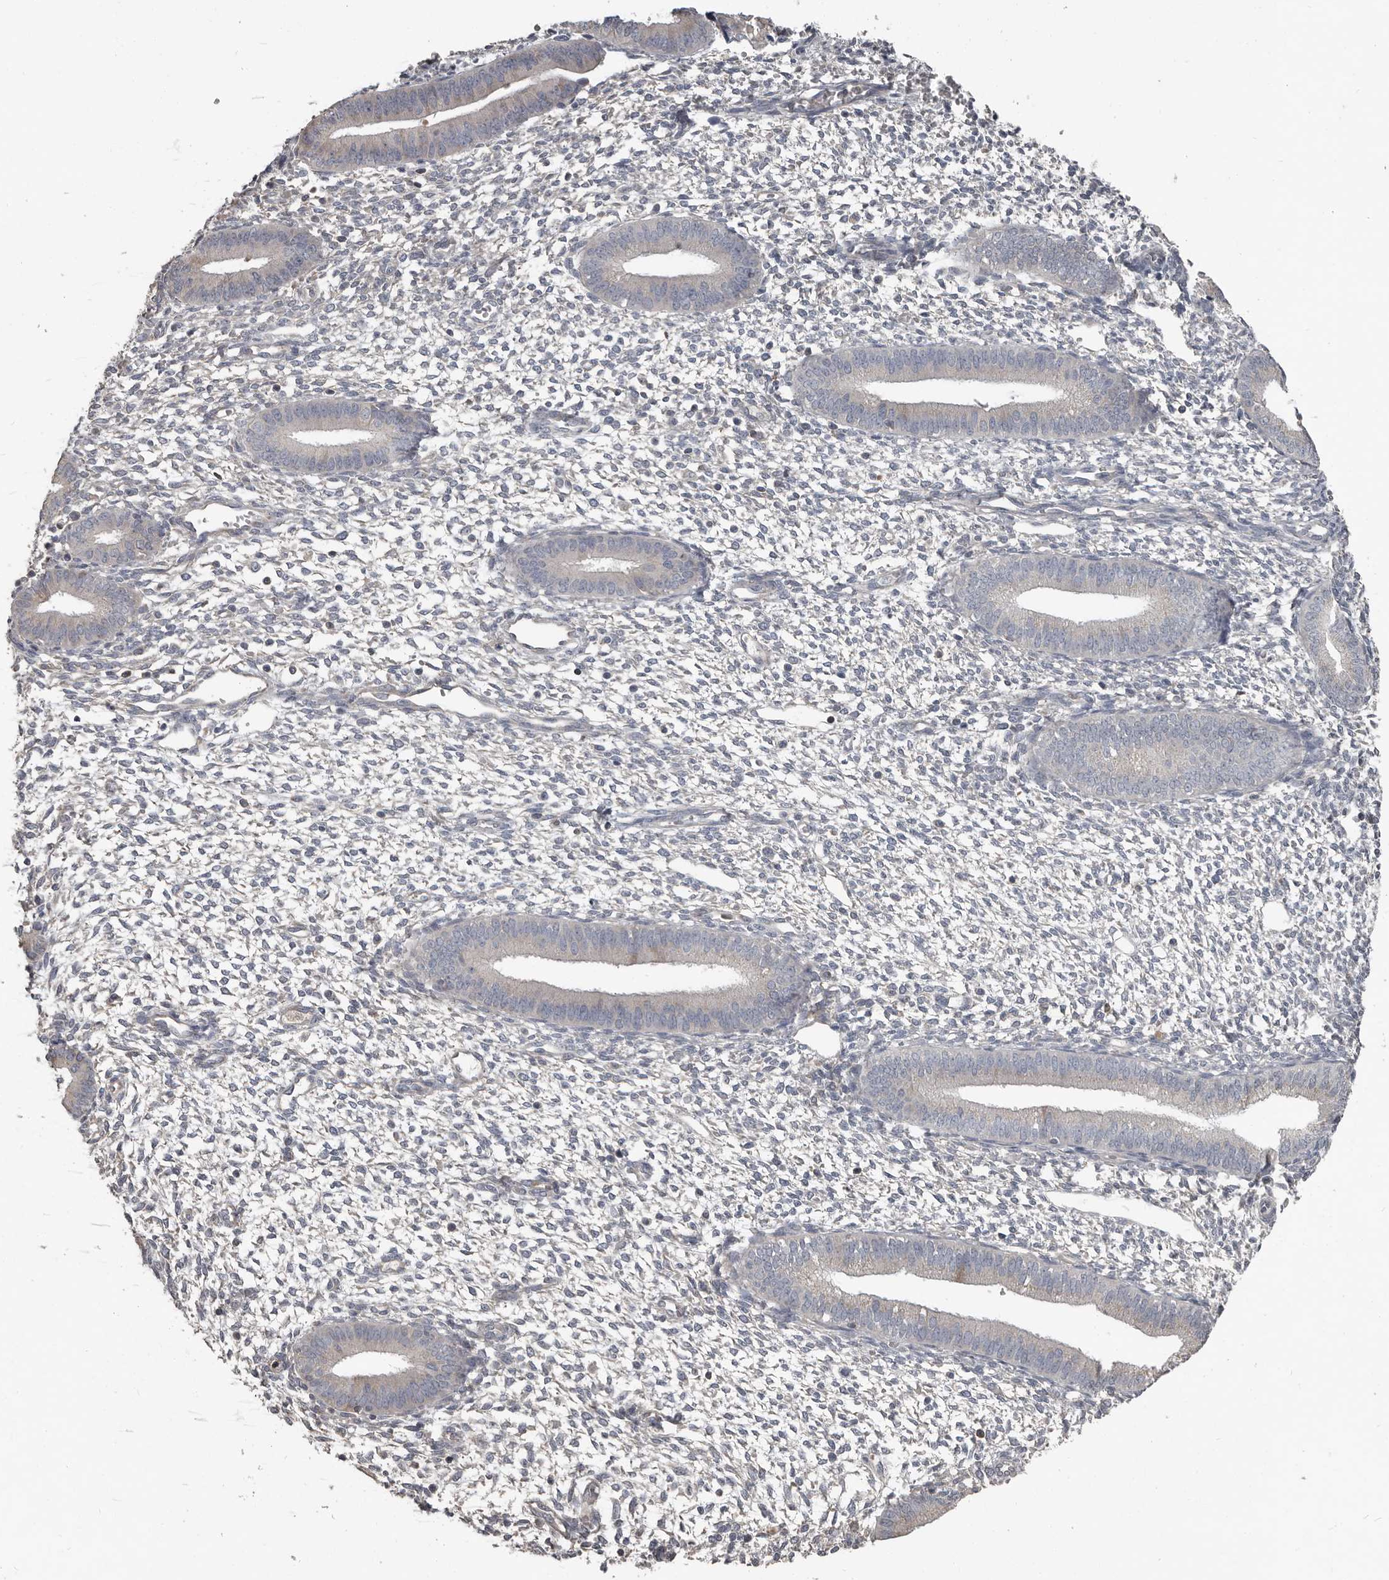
{"staining": {"intensity": "negative", "quantity": "none", "location": "none"}, "tissue": "endometrium", "cell_type": "Cells in endometrial stroma", "image_type": "normal", "snomed": [{"axis": "morphology", "description": "Normal tissue, NOS"}, {"axis": "topography", "description": "Endometrium"}], "caption": "Protein analysis of benign endometrium displays no significant expression in cells in endometrial stroma. (Immunohistochemistry, brightfield microscopy, high magnification).", "gene": "CA6", "patient": {"sex": "female", "age": 46}}